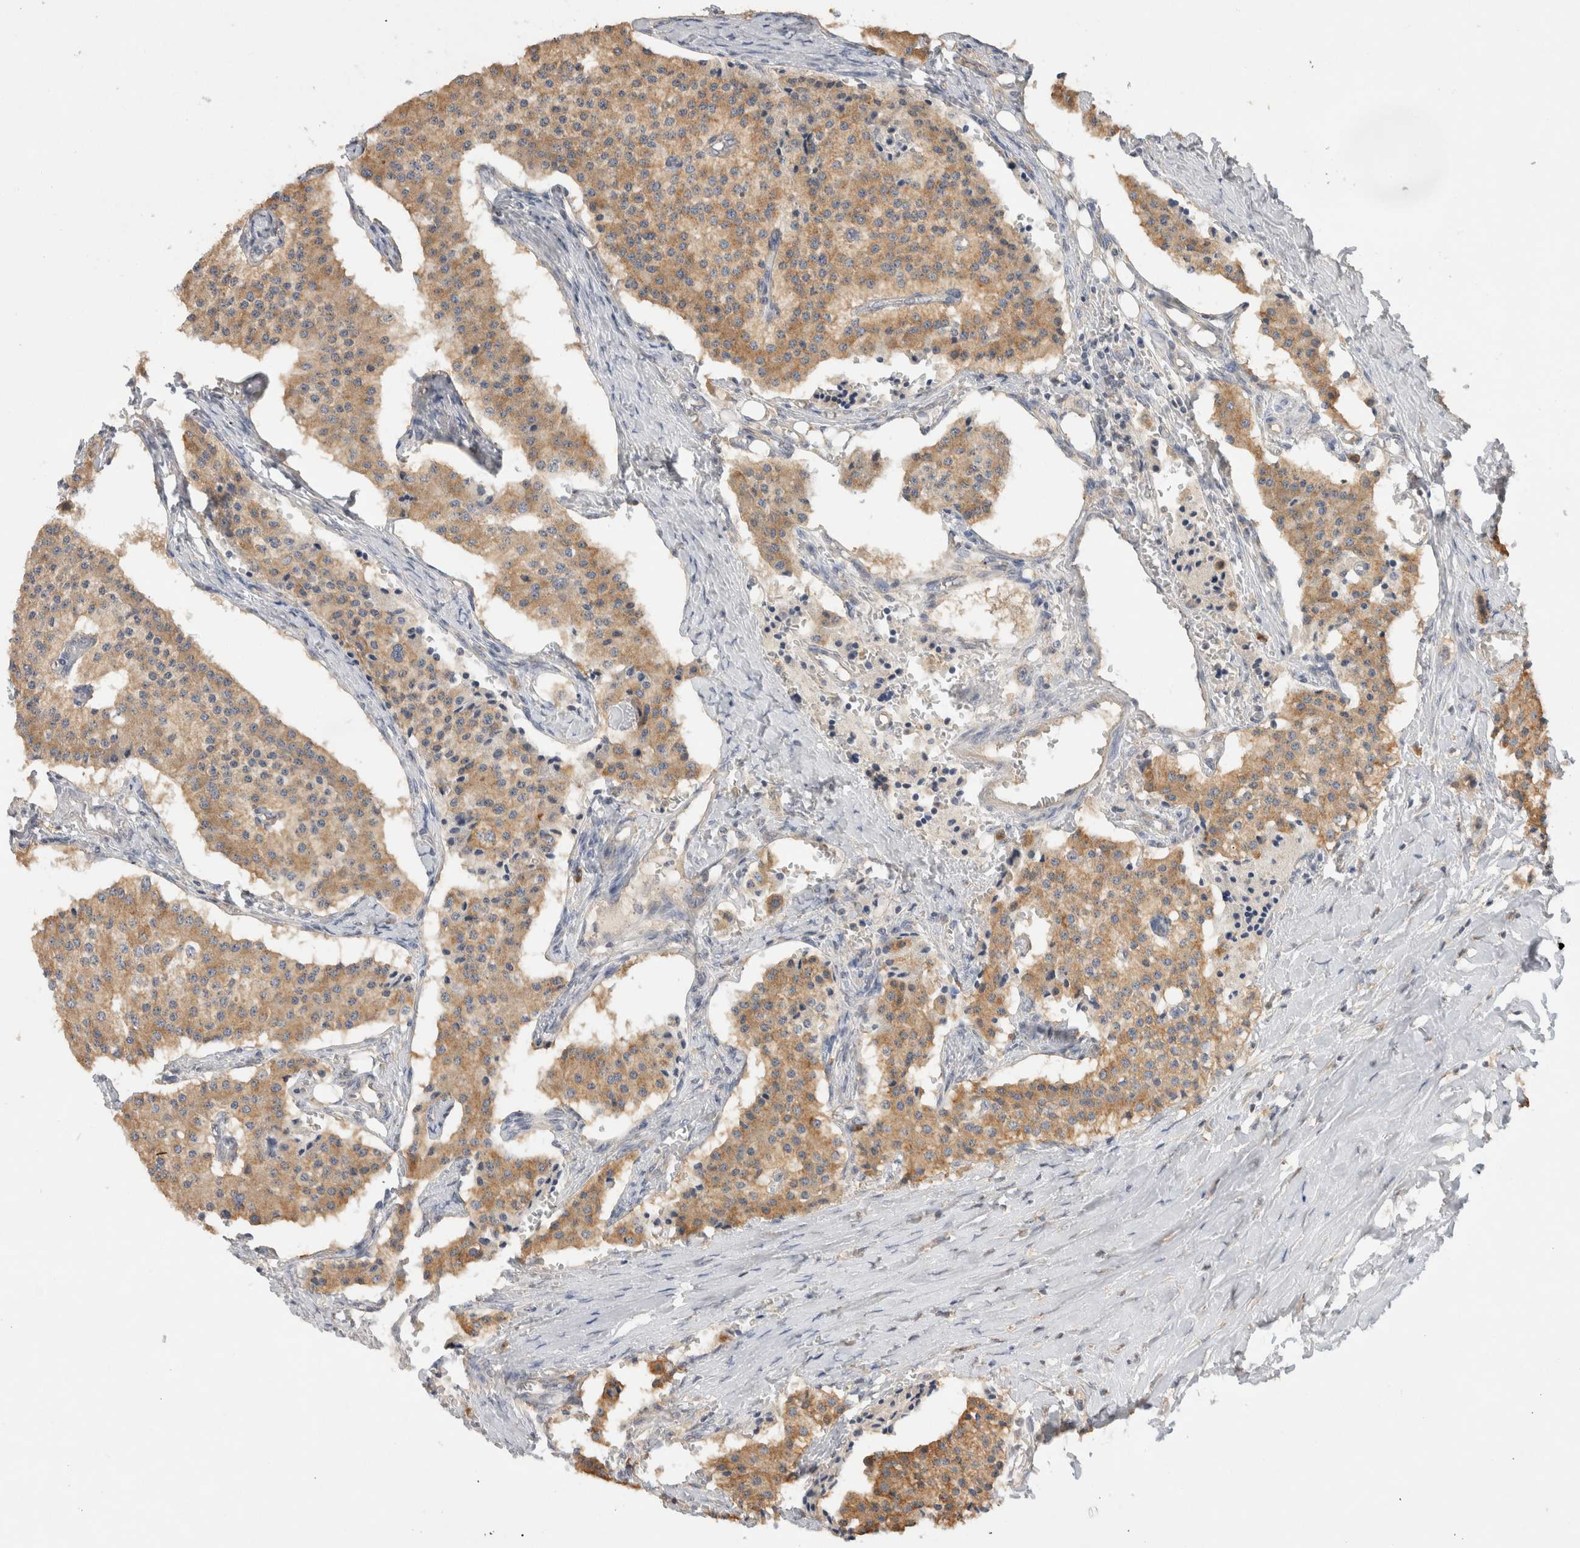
{"staining": {"intensity": "moderate", "quantity": ">75%", "location": "cytoplasmic/membranous"}, "tissue": "carcinoid", "cell_type": "Tumor cells", "image_type": "cancer", "snomed": [{"axis": "morphology", "description": "Carcinoid, malignant, NOS"}, {"axis": "topography", "description": "Colon"}], "caption": "DAB (3,3'-diaminobenzidine) immunohistochemical staining of human carcinoid displays moderate cytoplasmic/membranous protein positivity in about >75% of tumor cells. The staining was performed using DAB to visualize the protein expression in brown, while the nuclei were stained in blue with hematoxylin (Magnification: 20x).", "gene": "GAS1", "patient": {"sex": "female", "age": 52}}